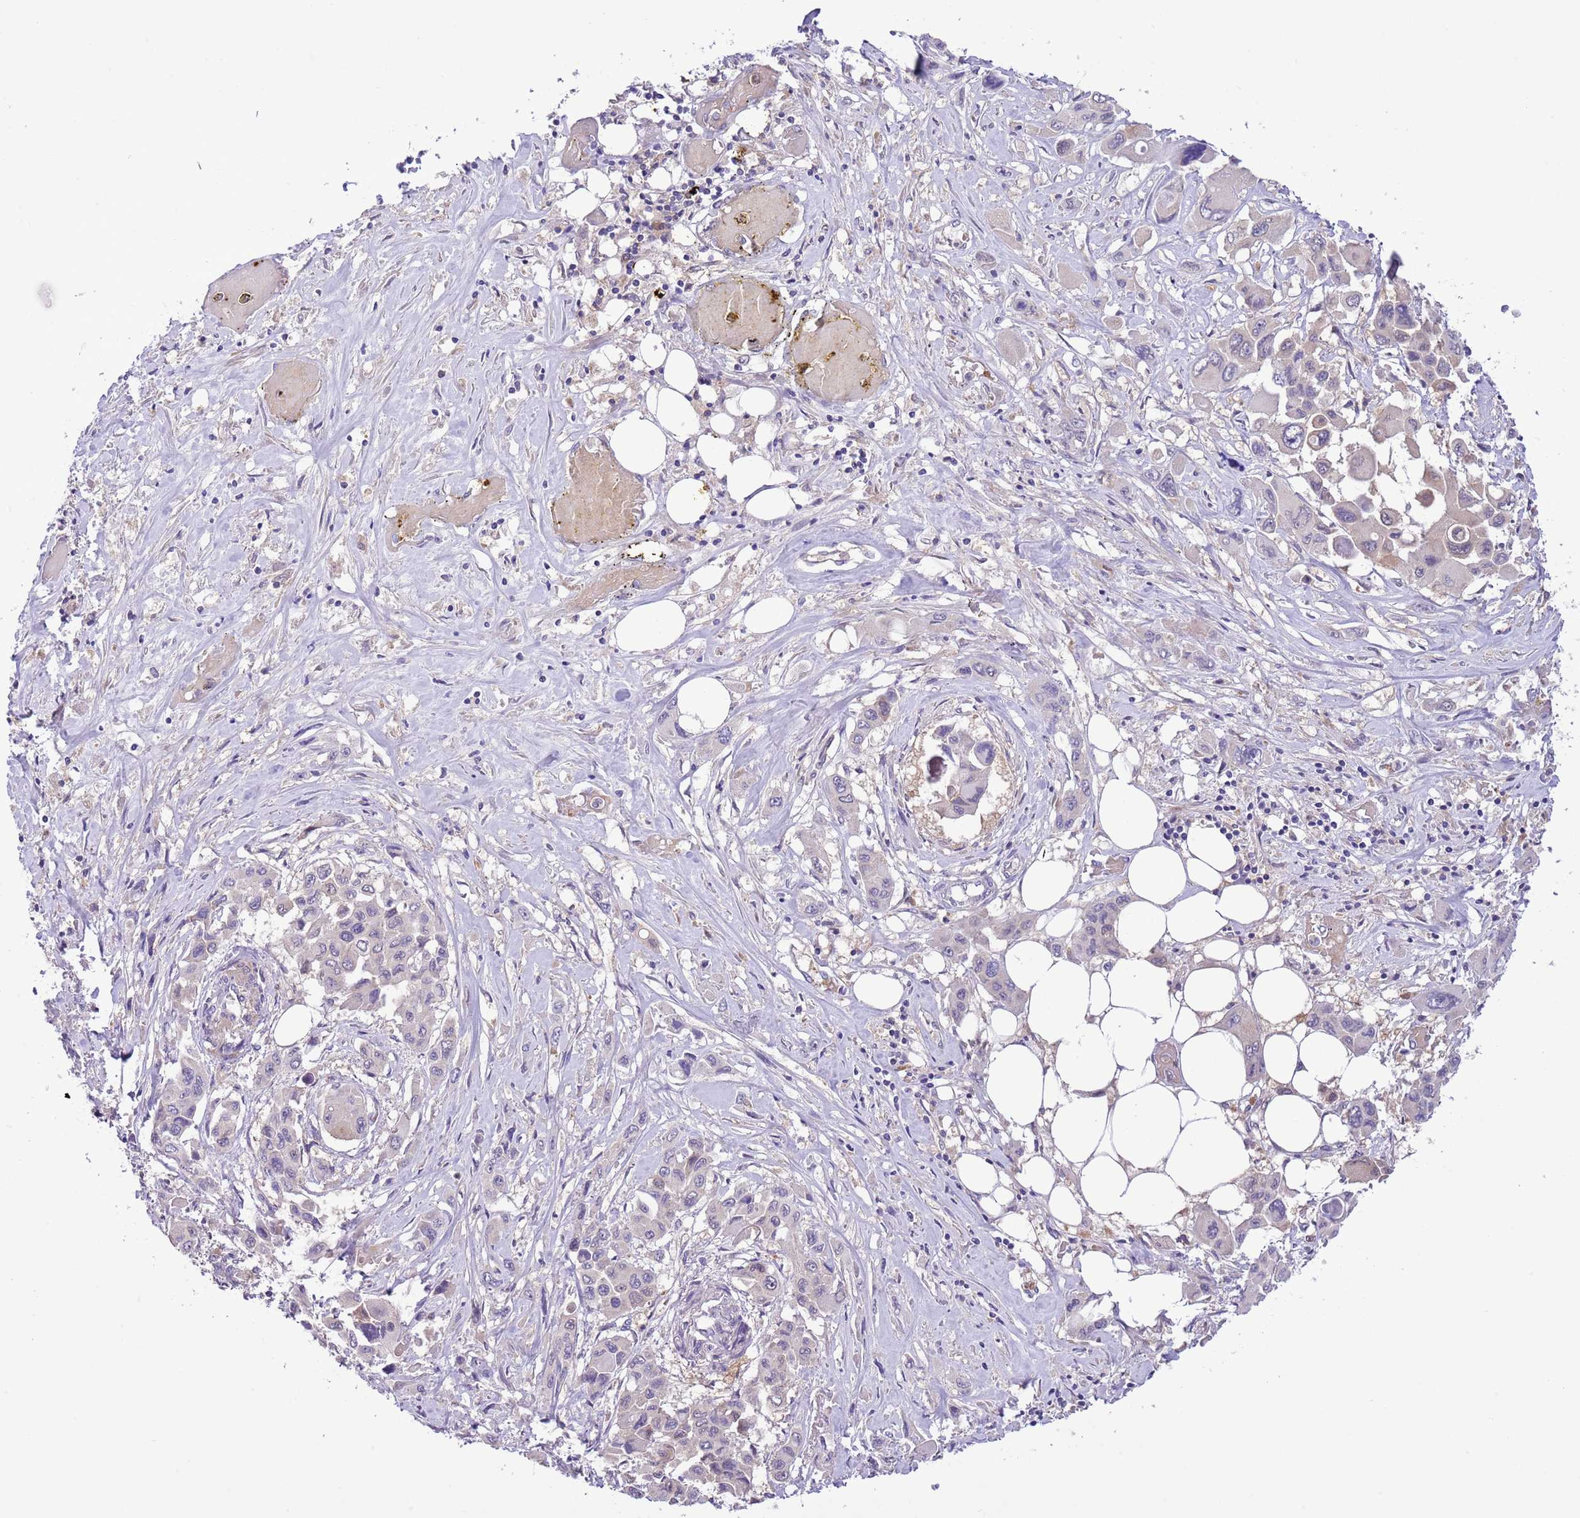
{"staining": {"intensity": "negative", "quantity": "none", "location": "none"}, "tissue": "pancreatic cancer", "cell_type": "Tumor cells", "image_type": "cancer", "snomed": [{"axis": "morphology", "description": "Adenocarcinoma, NOS"}, {"axis": "topography", "description": "Pancreas"}], "caption": "This is a image of immunohistochemistry staining of adenocarcinoma (pancreatic), which shows no positivity in tumor cells.", "gene": "GALK2", "patient": {"sex": "male", "age": 92}}